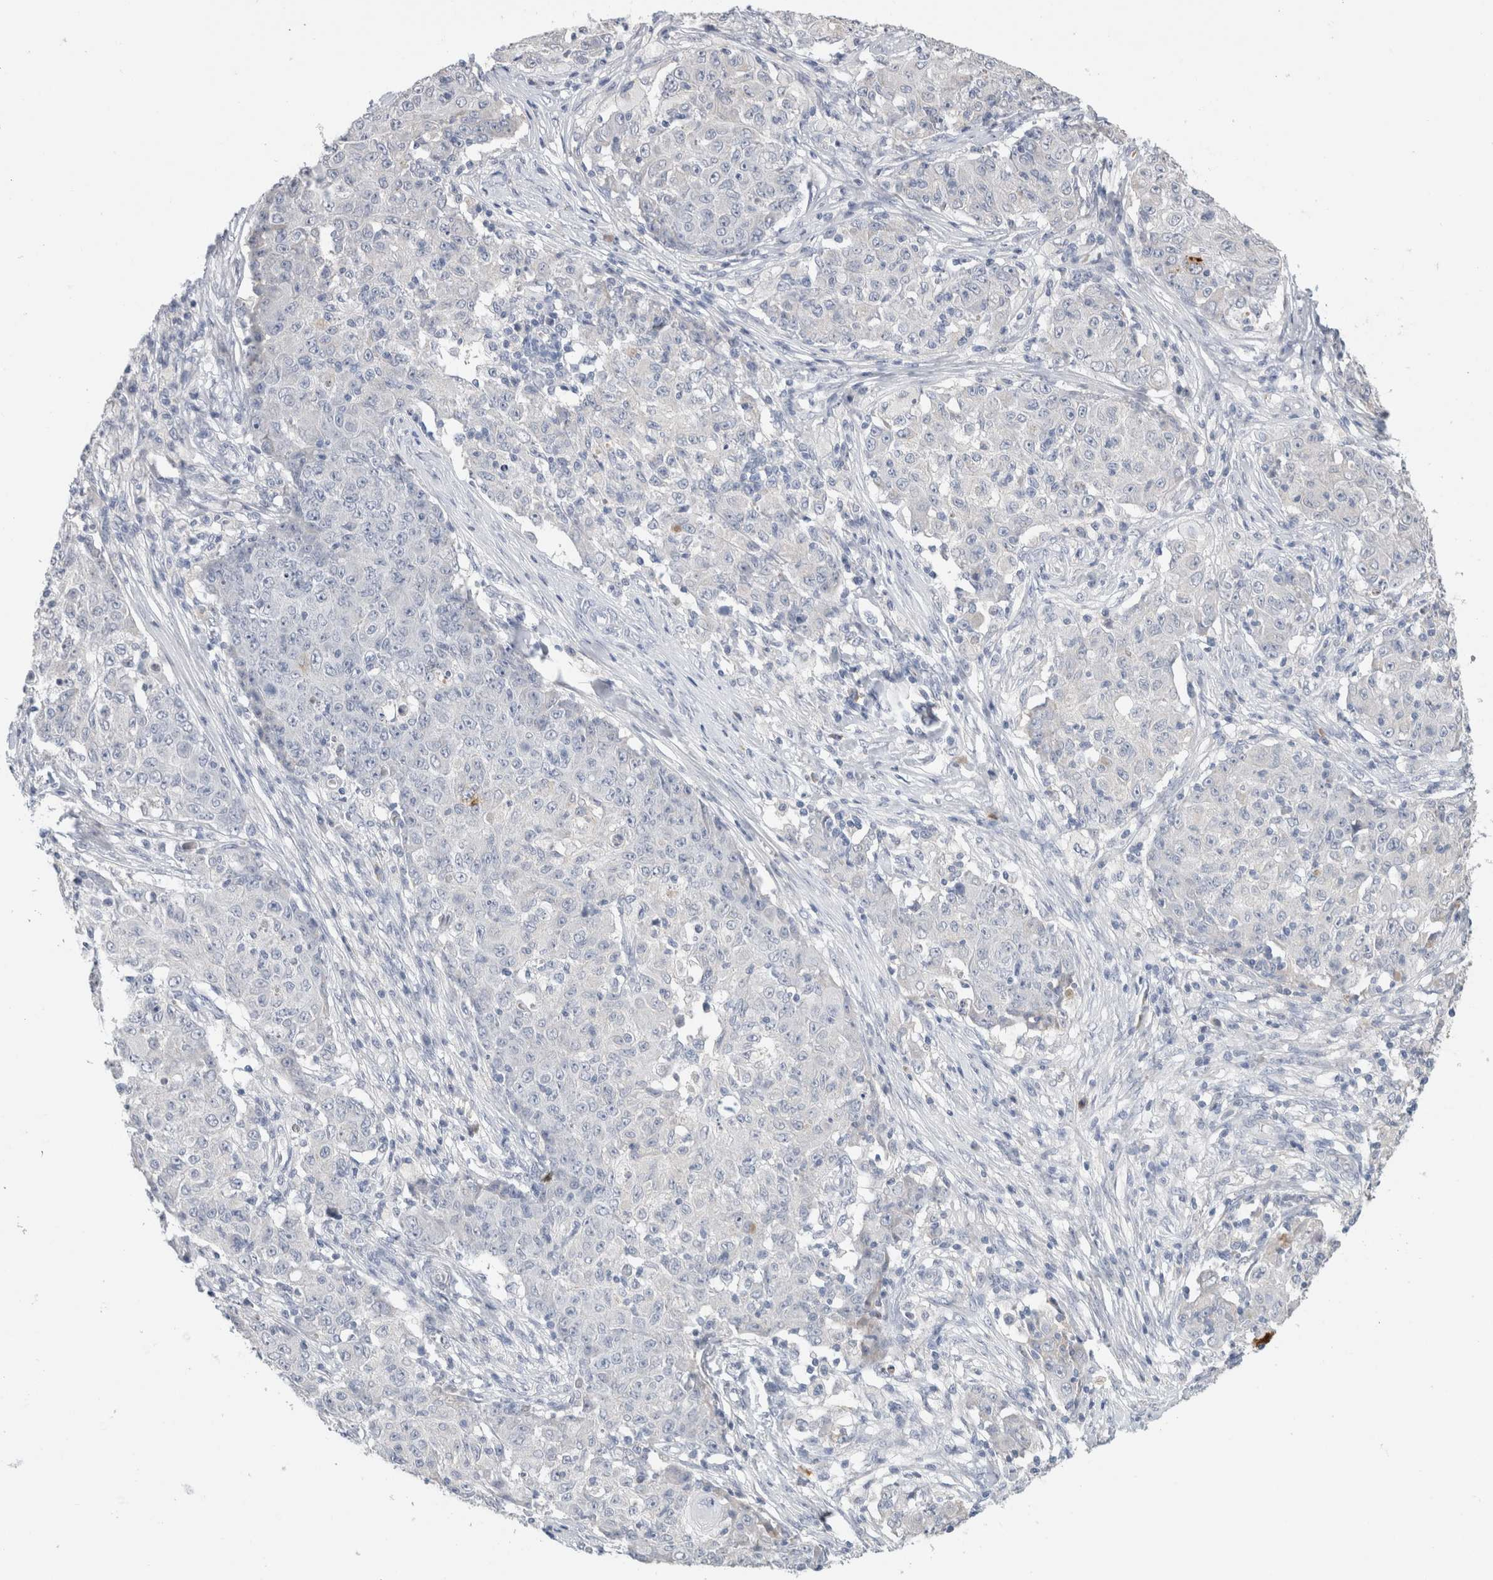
{"staining": {"intensity": "negative", "quantity": "none", "location": "none"}, "tissue": "ovarian cancer", "cell_type": "Tumor cells", "image_type": "cancer", "snomed": [{"axis": "morphology", "description": "Carcinoma, endometroid"}, {"axis": "topography", "description": "Ovary"}], "caption": "The histopathology image exhibits no significant staining in tumor cells of endometroid carcinoma (ovarian).", "gene": "SCGB1A1", "patient": {"sex": "female", "age": 42}}